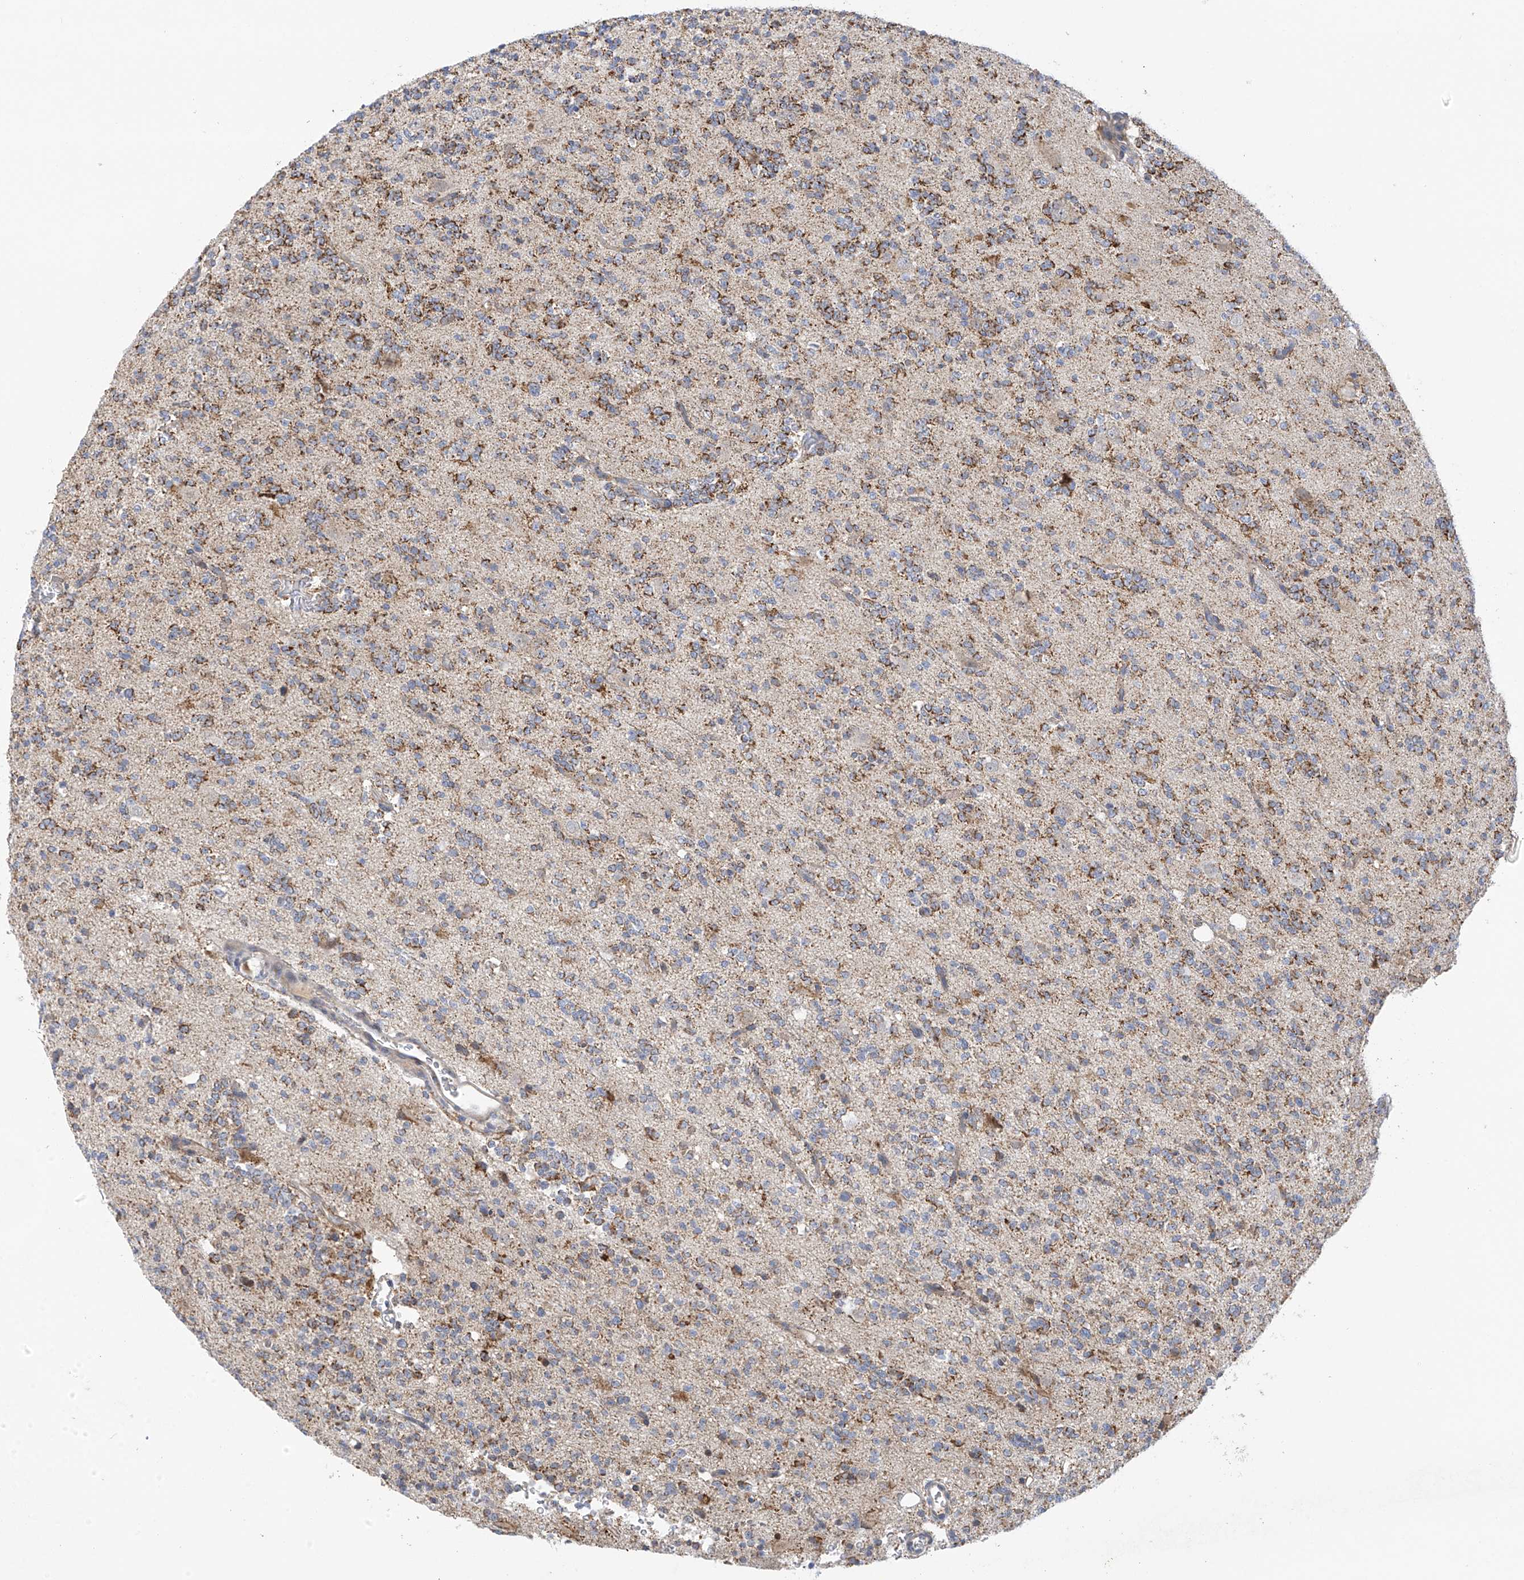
{"staining": {"intensity": "moderate", "quantity": "25%-75%", "location": "cytoplasmic/membranous"}, "tissue": "glioma", "cell_type": "Tumor cells", "image_type": "cancer", "snomed": [{"axis": "morphology", "description": "Glioma, malignant, High grade"}, {"axis": "topography", "description": "Brain"}], "caption": "There is medium levels of moderate cytoplasmic/membranous staining in tumor cells of glioma, as demonstrated by immunohistochemical staining (brown color).", "gene": "METTL18", "patient": {"sex": "female", "age": 62}}